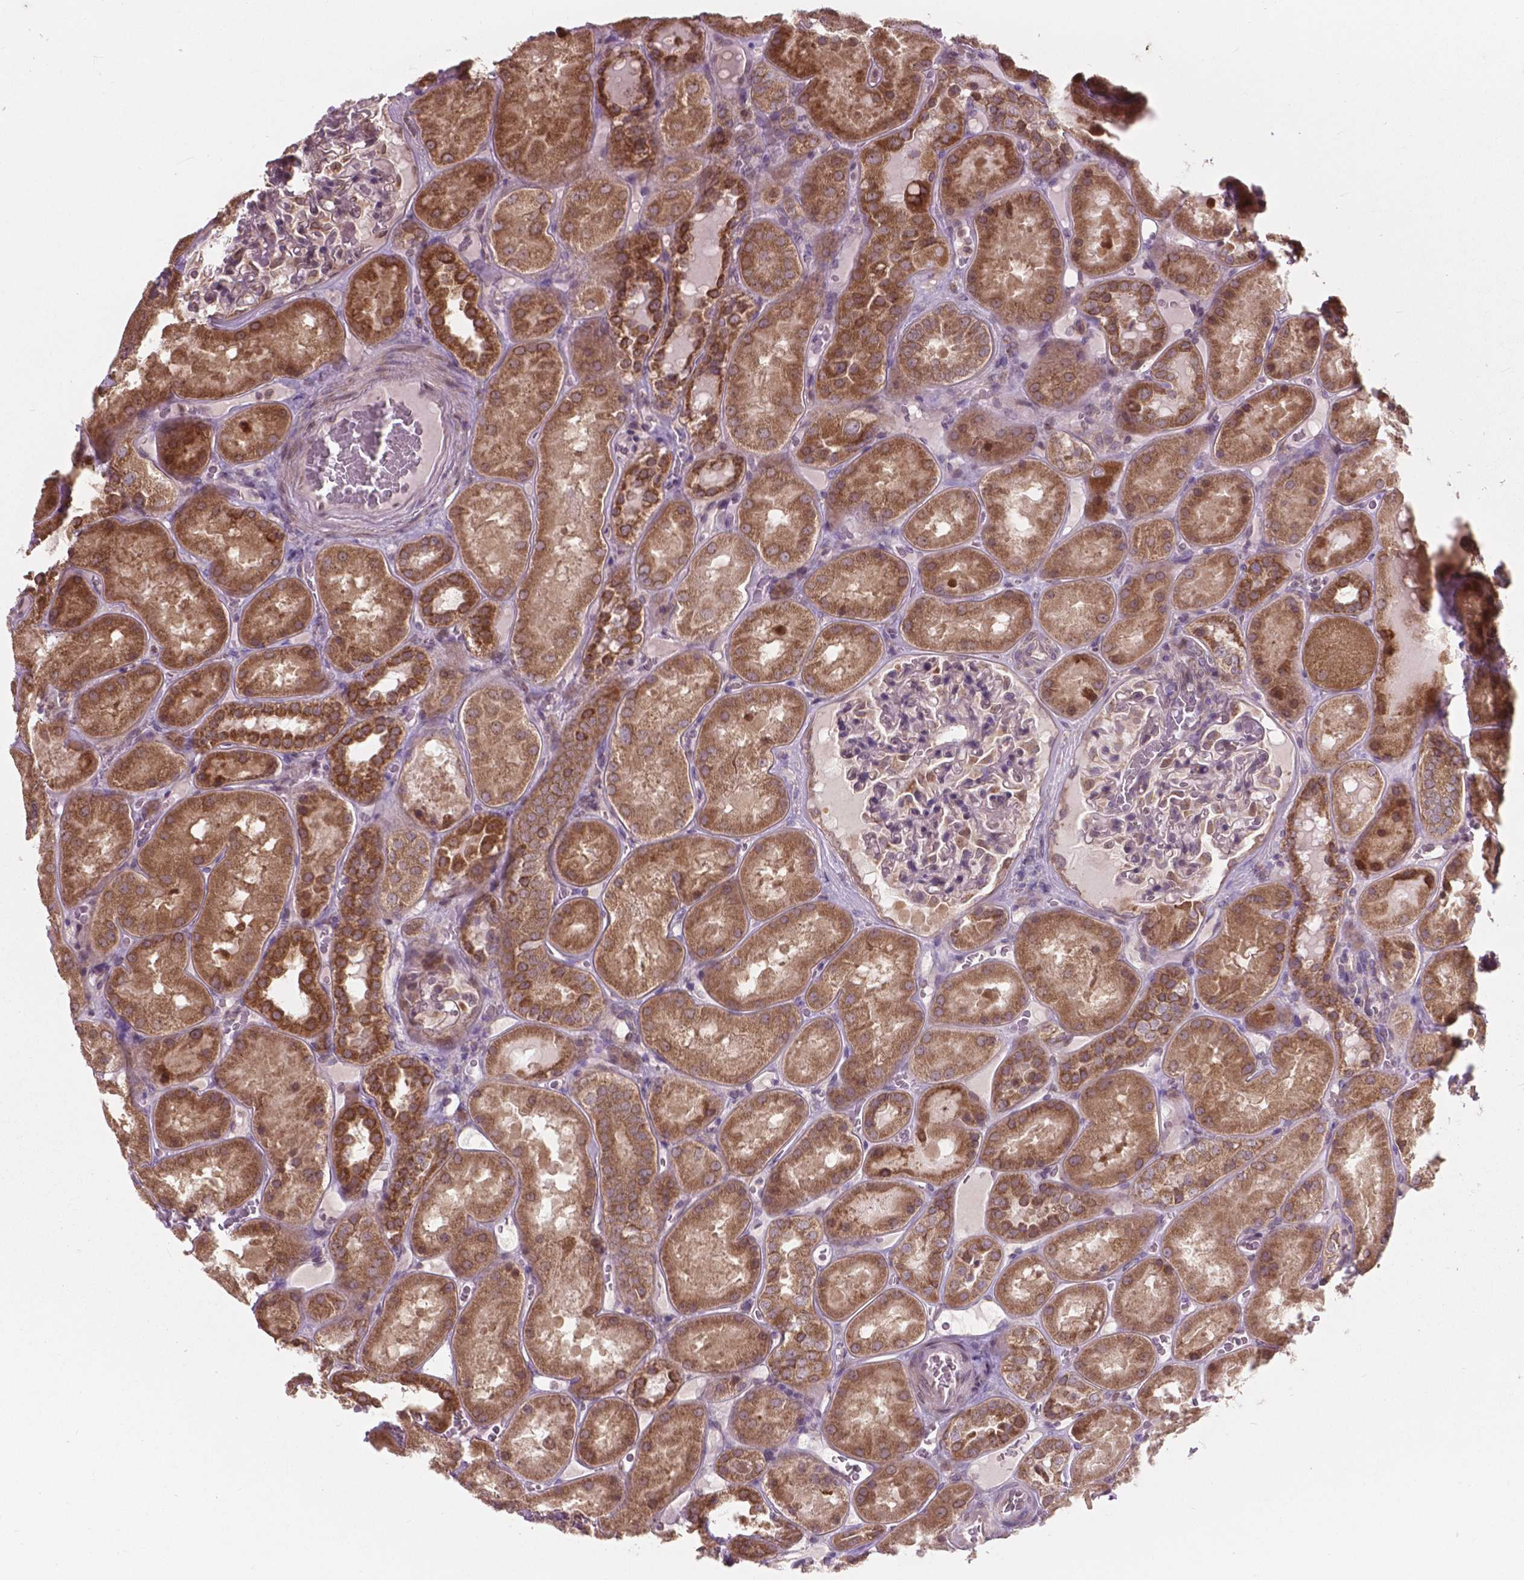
{"staining": {"intensity": "moderate", "quantity": "<25%", "location": "cytoplasmic/membranous"}, "tissue": "kidney", "cell_type": "Cells in glomeruli", "image_type": "normal", "snomed": [{"axis": "morphology", "description": "Normal tissue, NOS"}, {"axis": "topography", "description": "Kidney"}], "caption": "IHC histopathology image of unremarkable kidney: human kidney stained using immunohistochemistry reveals low levels of moderate protein expression localized specifically in the cytoplasmic/membranous of cells in glomeruli, appearing as a cytoplasmic/membranous brown color.", "gene": "MRPL33", "patient": {"sex": "male", "age": 73}}